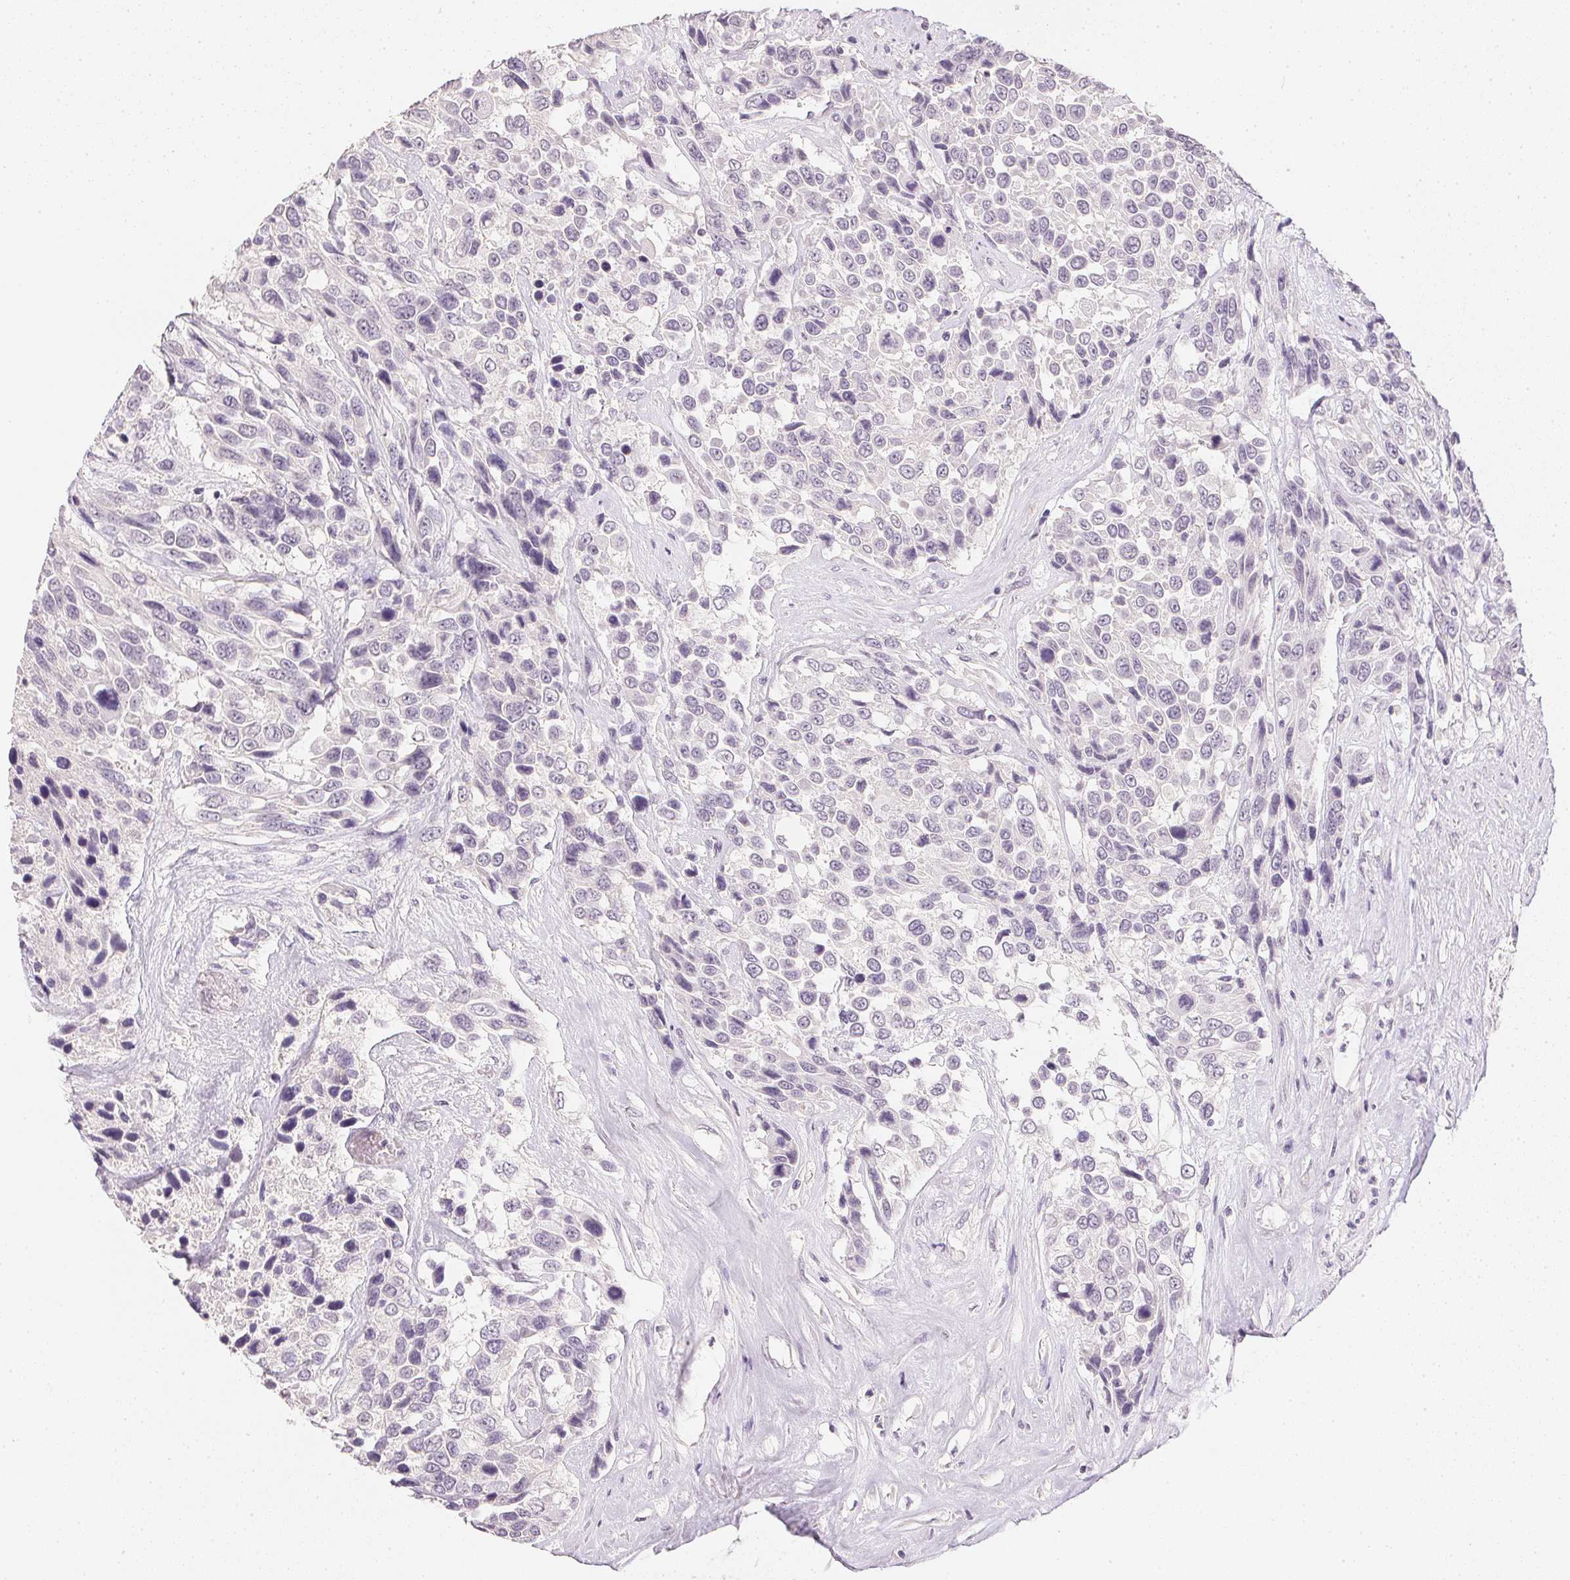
{"staining": {"intensity": "negative", "quantity": "none", "location": "none"}, "tissue": "urothelial cancer", "cell_type": "Tumor cells", "image_type": "cancer", "snomed": [{"axis": "morphology", "description": "Urothelial carcinoma, High grade"}, {"axis": "topography", "description": "Urinary bladder"}], "caption": "Immunohistochemistry photomicrograph of human urothelial cancer stained for a protein (brown), which displays no expression in tumor cells. The staining was performed using DAB to visualize the protein expression in brown, while the nuclei were stained in blue with hematoxylin (Magnification: 20x).", "gene": "PPY", "patient": {"sex": "female", "age": 70}}